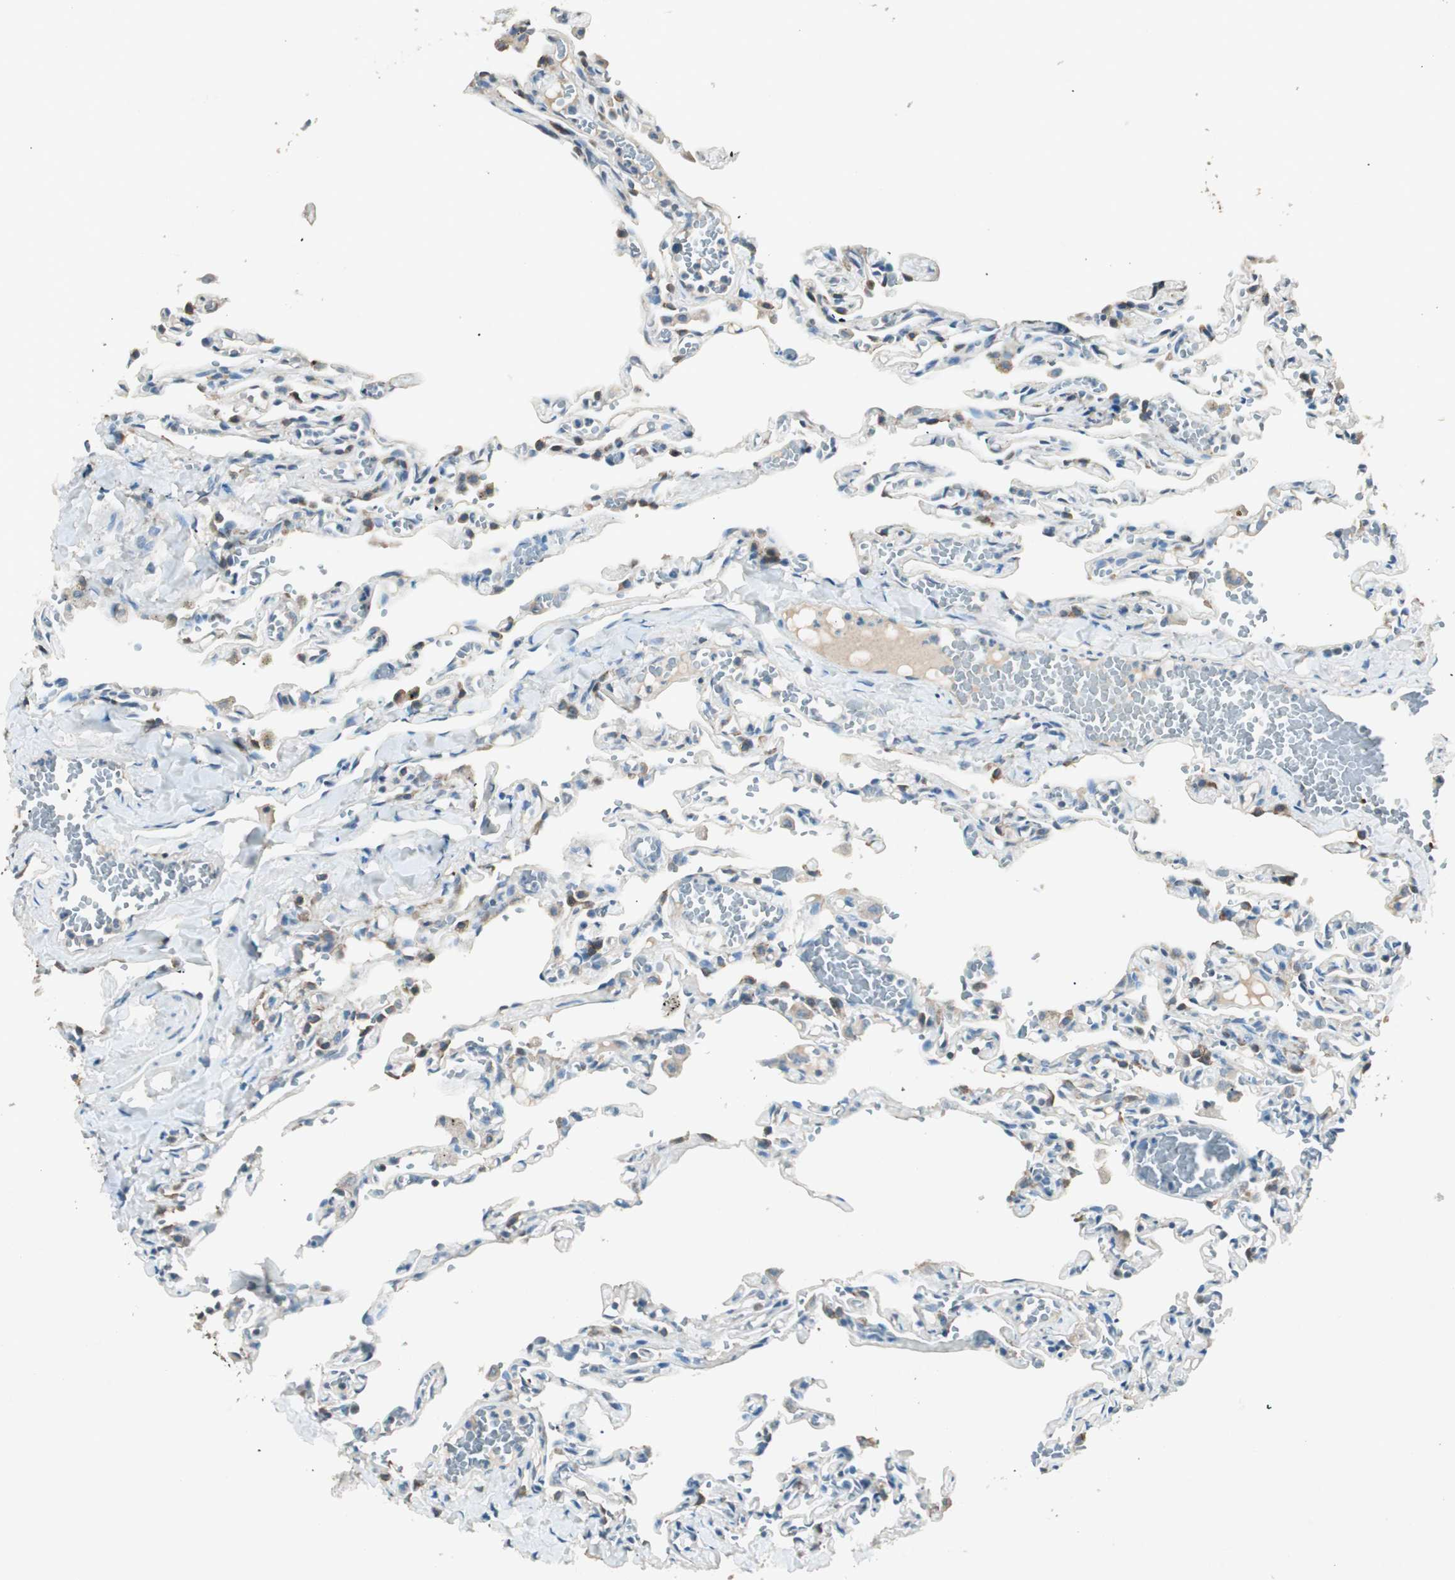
{"staining": {"intensity": "moderate", "quantity": "<25%", "location": "cytoplasmic/membranous"}, "tissue": "lung", "cell_type": "Alveolar cells", "image_type": "normal", "snomed": [{"axis": "morphology", "description": "Normal tissue, NOS"}, {"axis": "topography", "description": "Lung"}], "caption": "A brown stain shows moderate cytoplasmic/membranous staining of a protein in alveolar cells of unremarkable human lung.", "gene": "NKAIN1", "patient": {"sex": "male", "age": 21}}